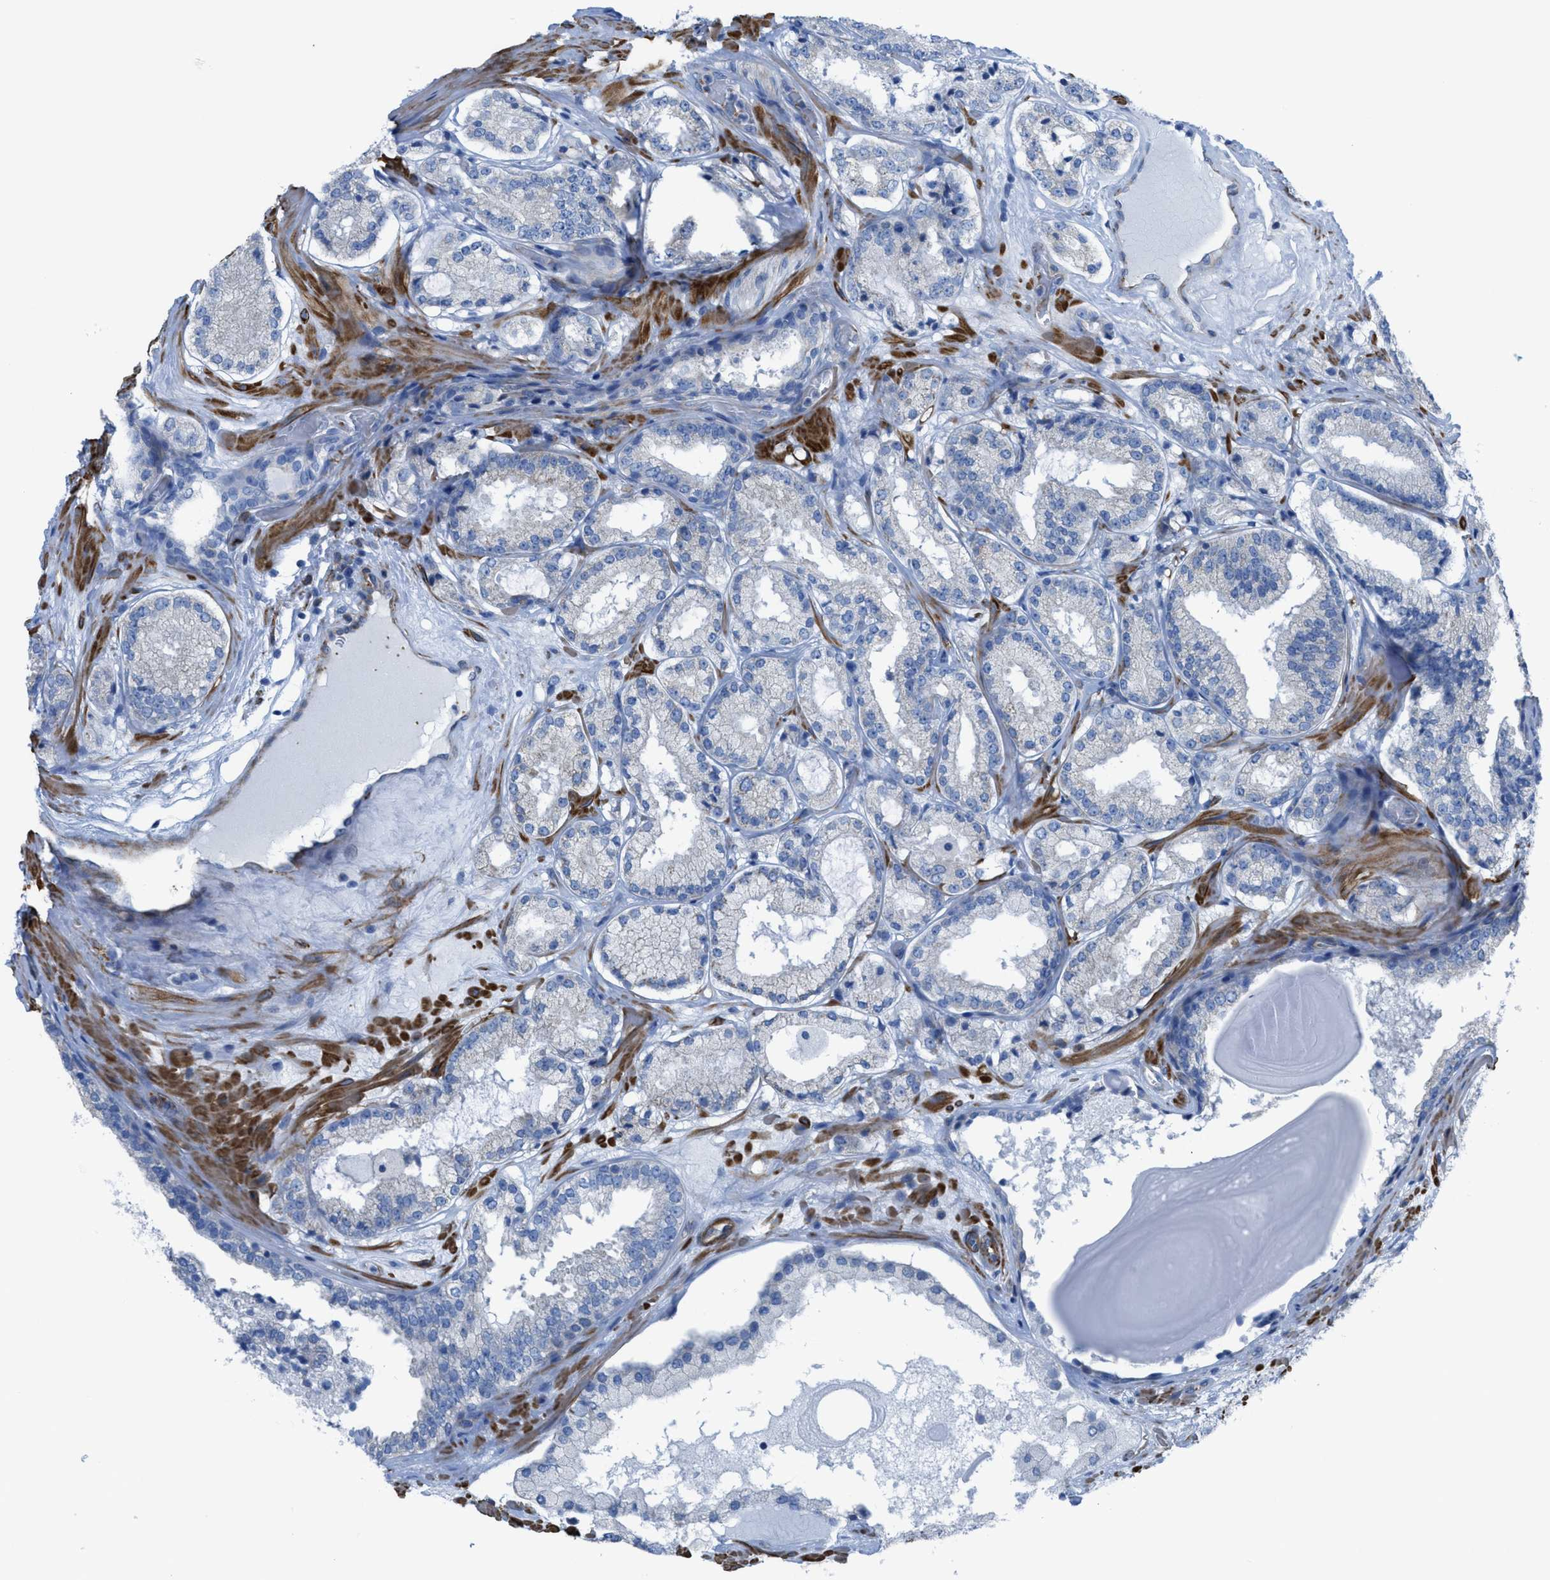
{"staining": {"intensity": "negative", "quantity": "none", "location": "none"}, "tissue": "prostate cancer", "cell_type": "Tumor cells", "image_type": "cancer", "snomed": [{"axis": "morphology", "description": "Adenocarcinoma, High grade"}, {"axis": "topography", "description": "Prostate"}], "caption": "Immunohistochemistry of prostate high-grade adenocarcinoma exhibits no expression in tumor cells.", "gene": "KCNH7", "patient": {"sex": "male", "age": 65}}